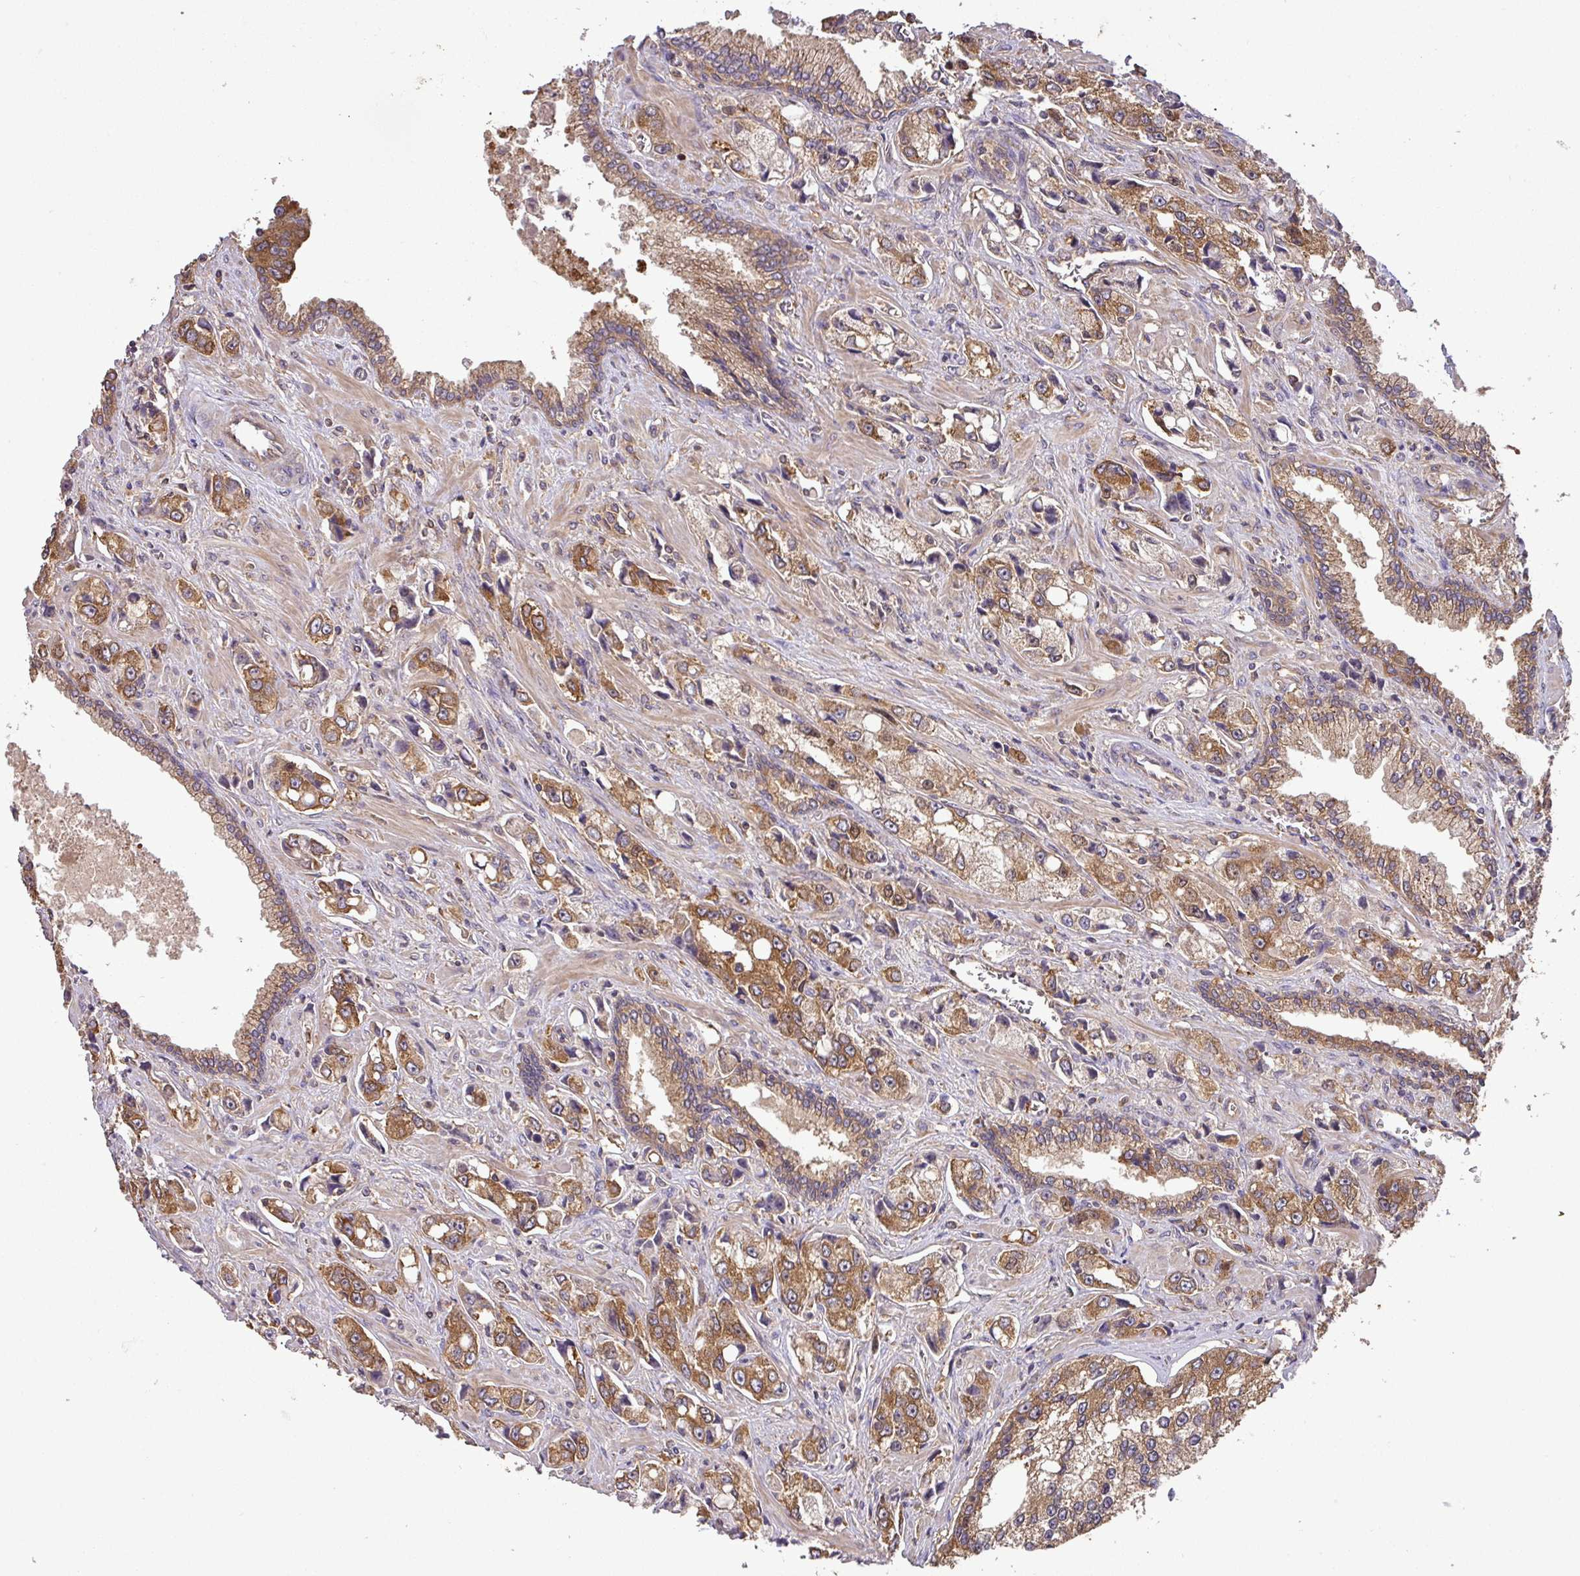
{"staining": {"intensity": "moderate", "quantity": ">75%", "location": "cytoplasmic/membranous"}, "tissue": "prostate cancer", "cell_type": "Tumor cells", "image_type": "cancer", "snomed": [{"axis": "morphology", "description": "Adenocarcinoma, High grade"}, {"axis": "topography", "description": "Prostate"}], "caption": "A histopathology image showing moderate cytoplasmic/membranous staining in approximately >75% of tumor cells in prostate adenocarcinoma (high-grade), as visualized by brown immunohistochemical staining.", "gene": "GSPT1", "patient": {"sex": "male", "age": 74}}